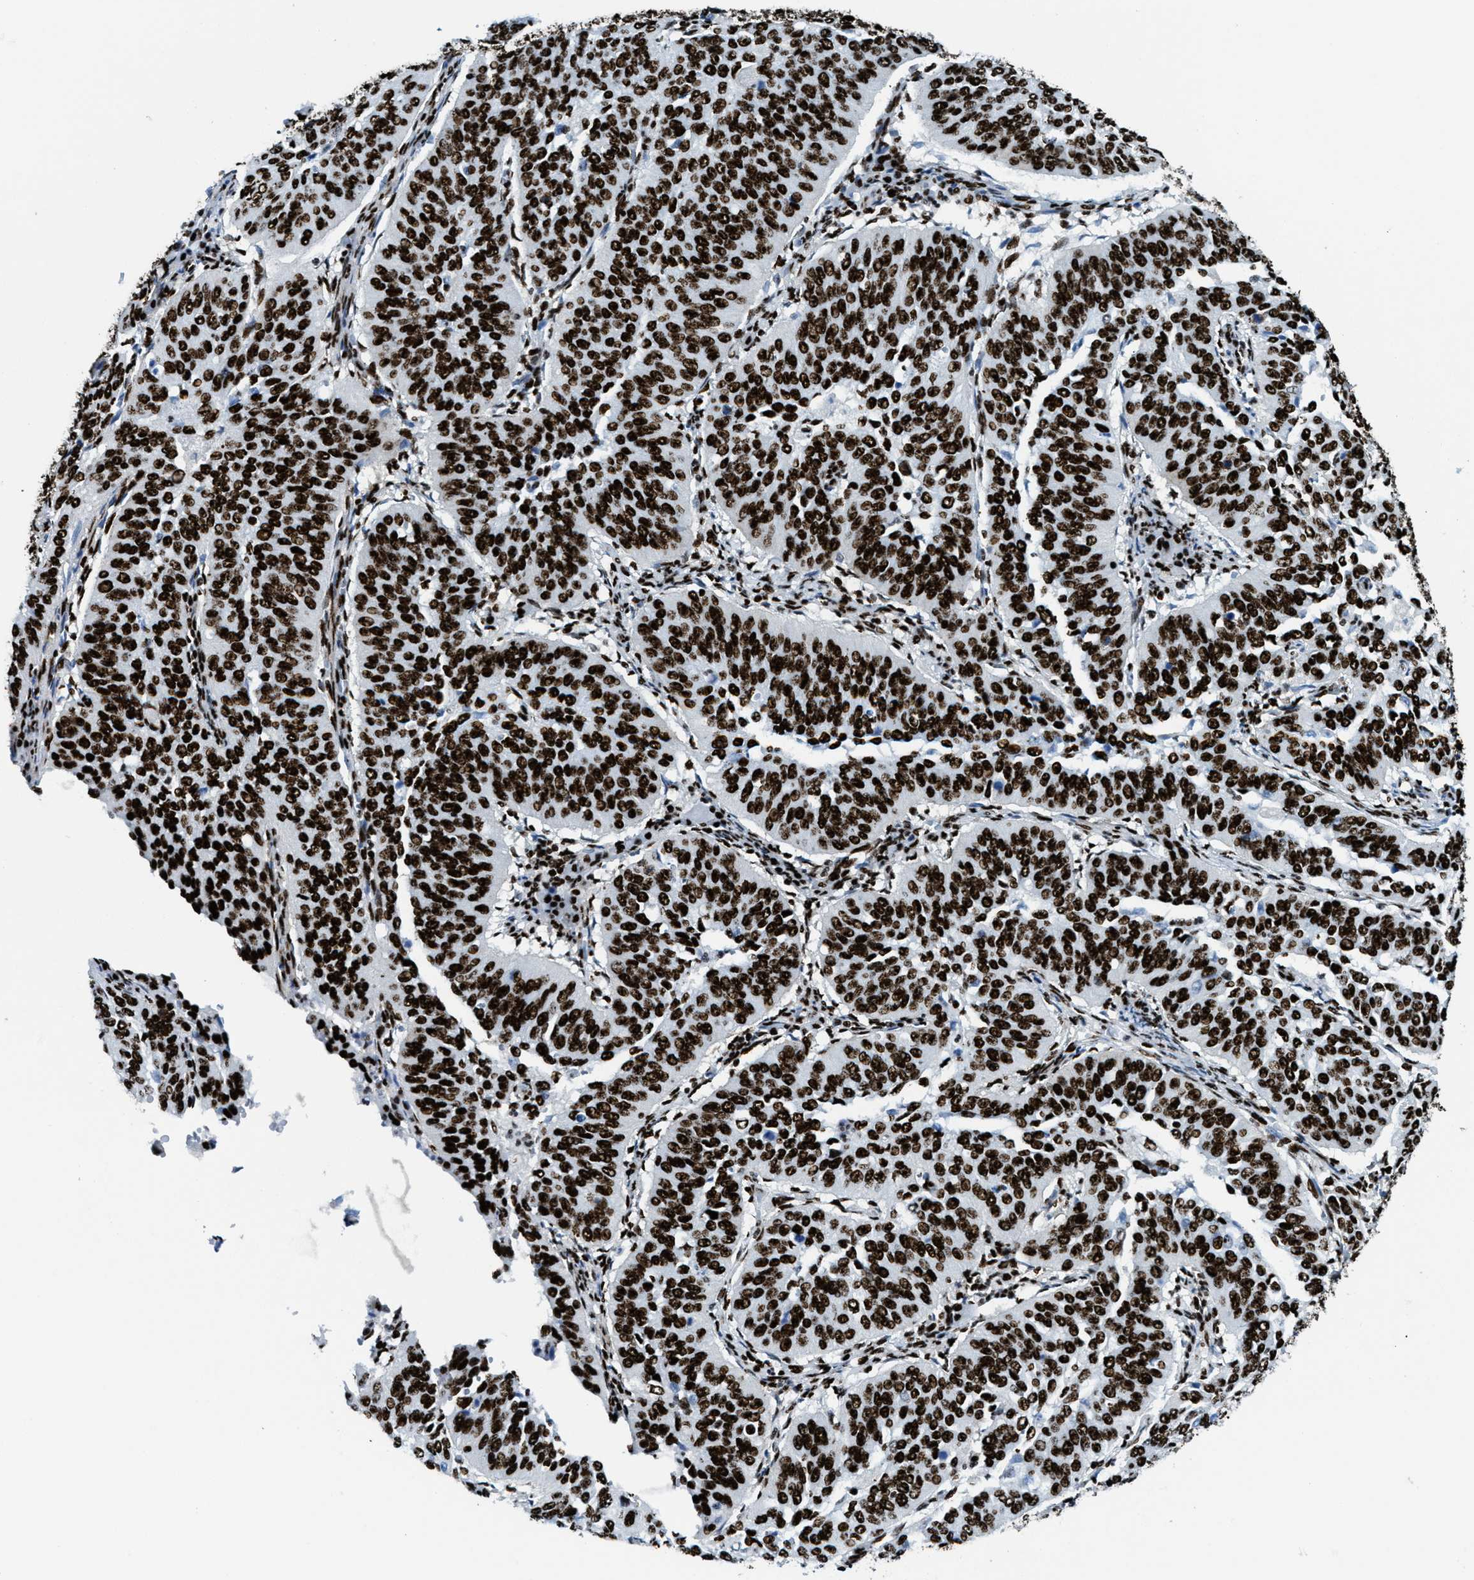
{"staining": {"intensity": "strong", "quantity": ">75%", "location": "nuclear"}, "tissue": "cervical cancer", "cell_type": "Tumor cells", "image_type": "cancer", "snomed": [{"axis": "morphology", "description": "Normal tissue, NOS"}, {"axis": "morphology", "description": "Squamous cell carcinoma, NOS"}, {"axis": "topography", "description": "Cervix"}], "caption": "The micrograph demonstrates a brown stain indicating the presence of a protein in the nuclear of tumor cells in cervical squamous cell carcinoma. Using DAB (brown) and hematoxylin (blue) stains, captured at high magnification using brightfield microscopy.", "gene": "NONO", "patient": {"sex": "female", "age": 39}}